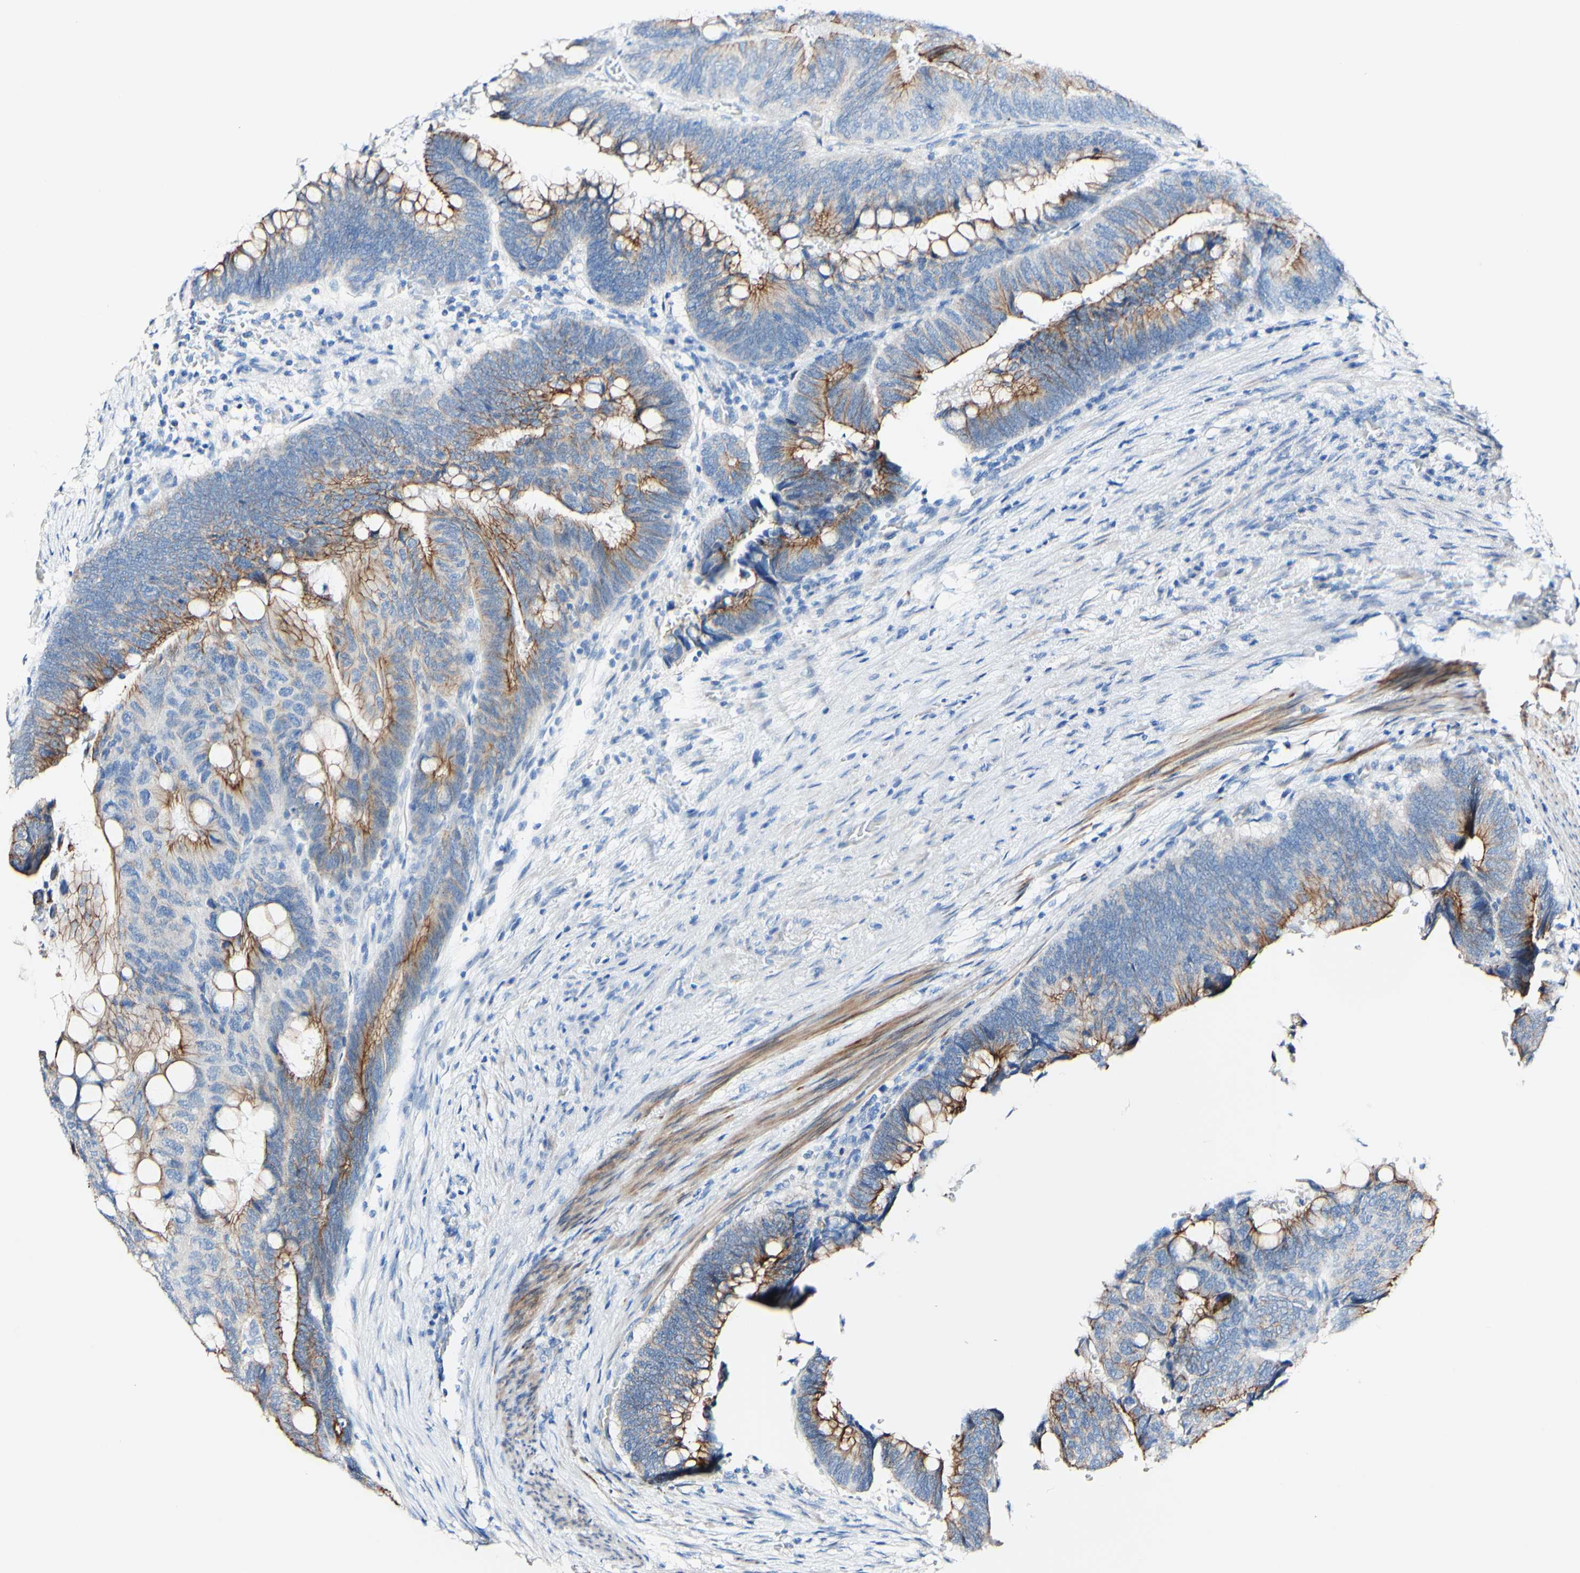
{"staining": {"intensity": "moderate", "quantity": ">75%", "location": "cytoplasmic/membranous"}, "tissue": "colorectal cancer", "cell_type": "Tumor cells", "image_type": "cancer", "snomed": [{"axis": "morphology", "description": "Normal tissue, NOS"}, {"axis": "morphology", "description": "Adenocarcinoma, NOS"}, {"axis": "topography", "description": "Rectum"}, {"axis": "topography", "description": "Peripheral nerve tissue"}], "caption": "Approximately >75% of tumor cells in human colorectal adenocarcinoma display moderate cytoplasmic/membranous protein expression as visualized by brown immunohistochemical staining.", "gene": "DSC2", "patient": {"sex": "male", "age": 92}}